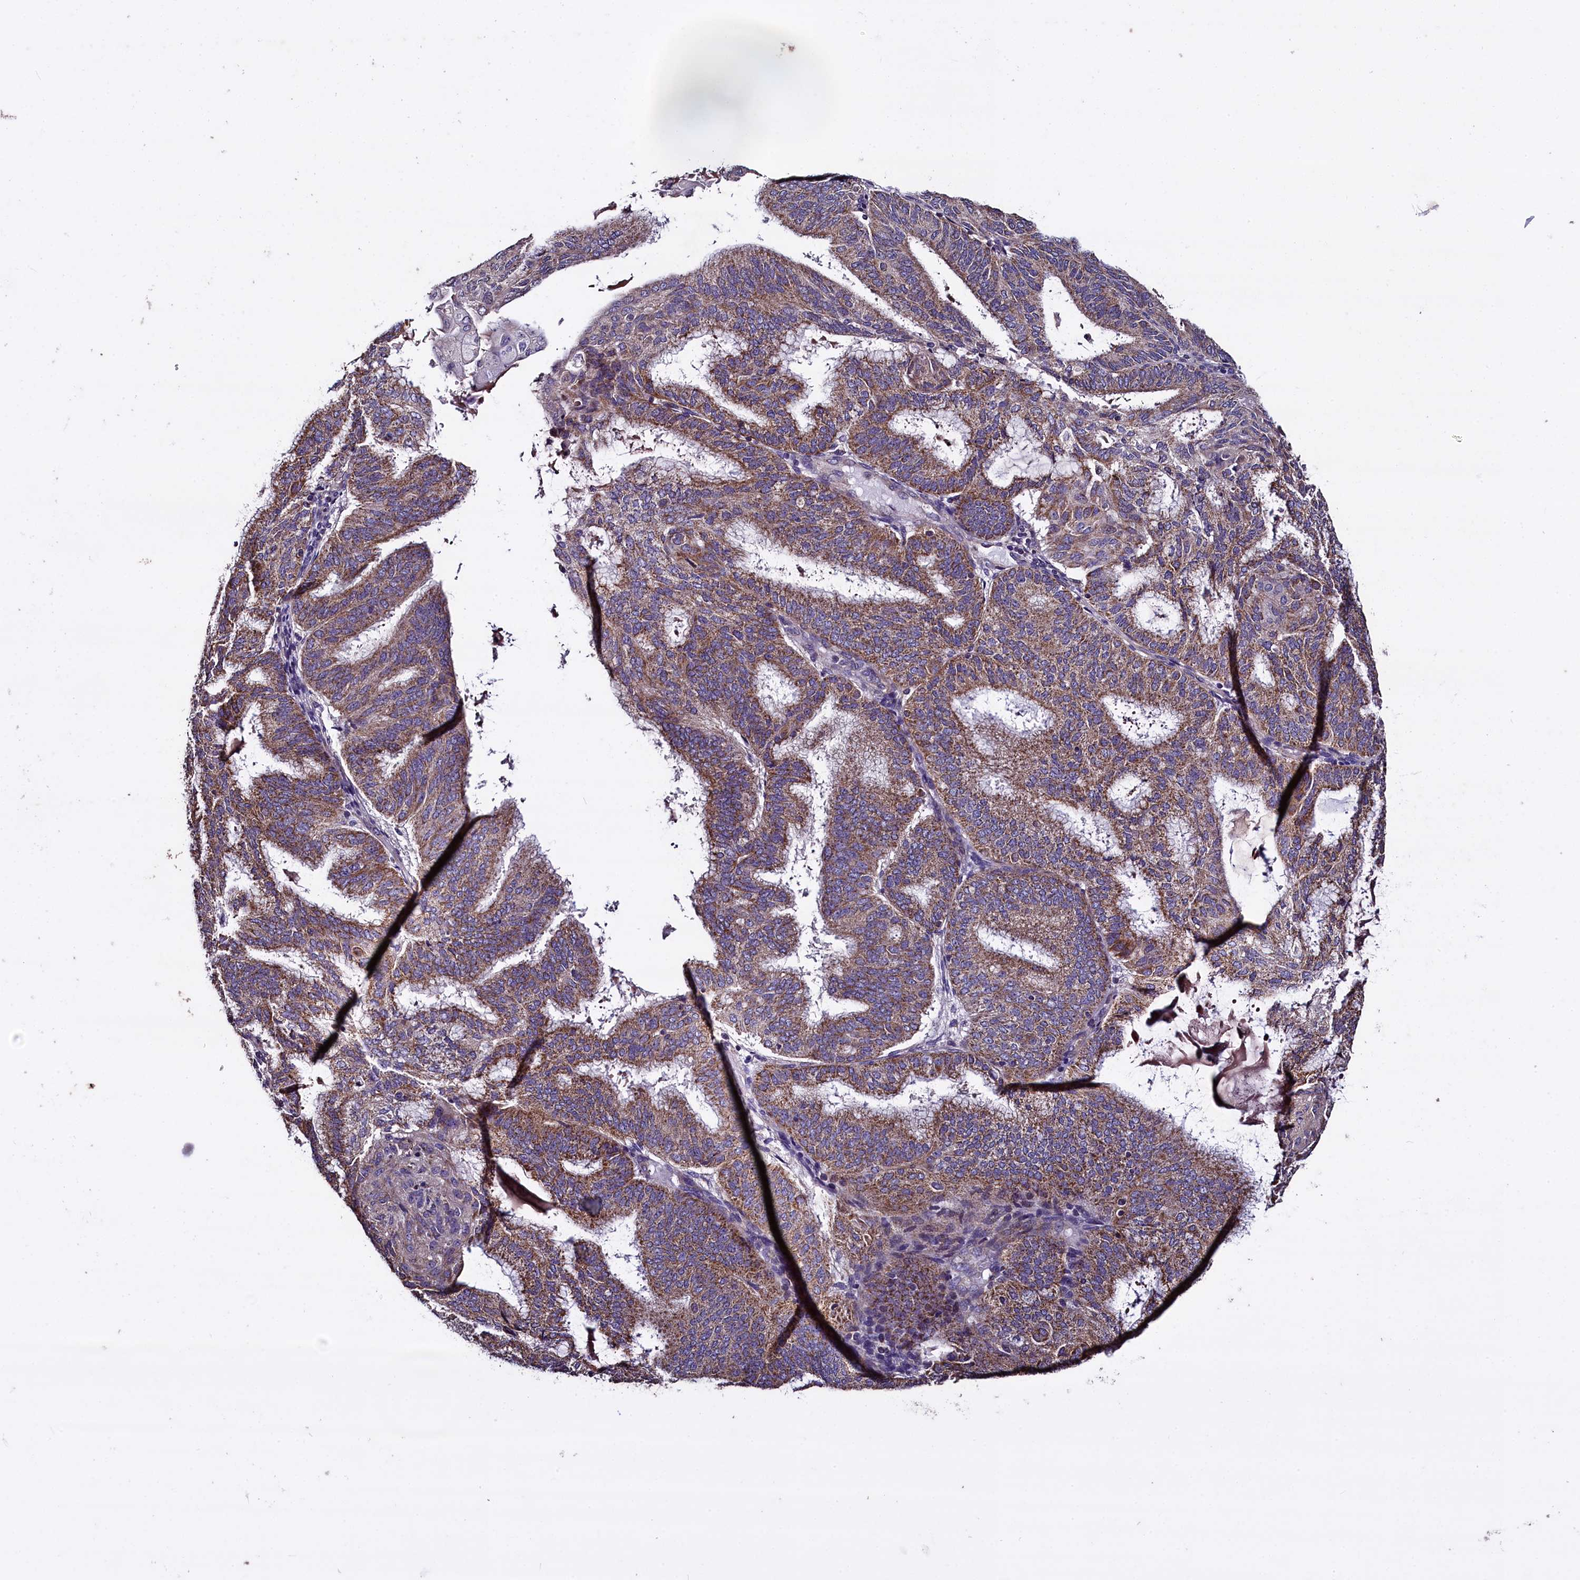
{"staining": {"intensity": "moderate", "quantity": ">75%", "location": "cytoplasmic/membranous"}, "tissue": "endometrial cancer", "cell_type": "Tumor cells", "image_type": "cancer", "snomed": [{"axis": "morphology", "description": "Adenocarcinoma, NOS"}, {"axis": "topography", "description": "Endometrium"}], "caption": "Immunohistochemistry (DAB (3,3'-diaminobenzidine)) staining of human endometrial cancer reveals moderate cytoplasmic/membranous protein positivity in approximately >75% of tumor cells. Immunohistochemistry (ihc) stains the protein of interest in brown and the nuclei are stained blue.", "gene": "COQ9", "patient": {"sex": "female", "age": 49}}